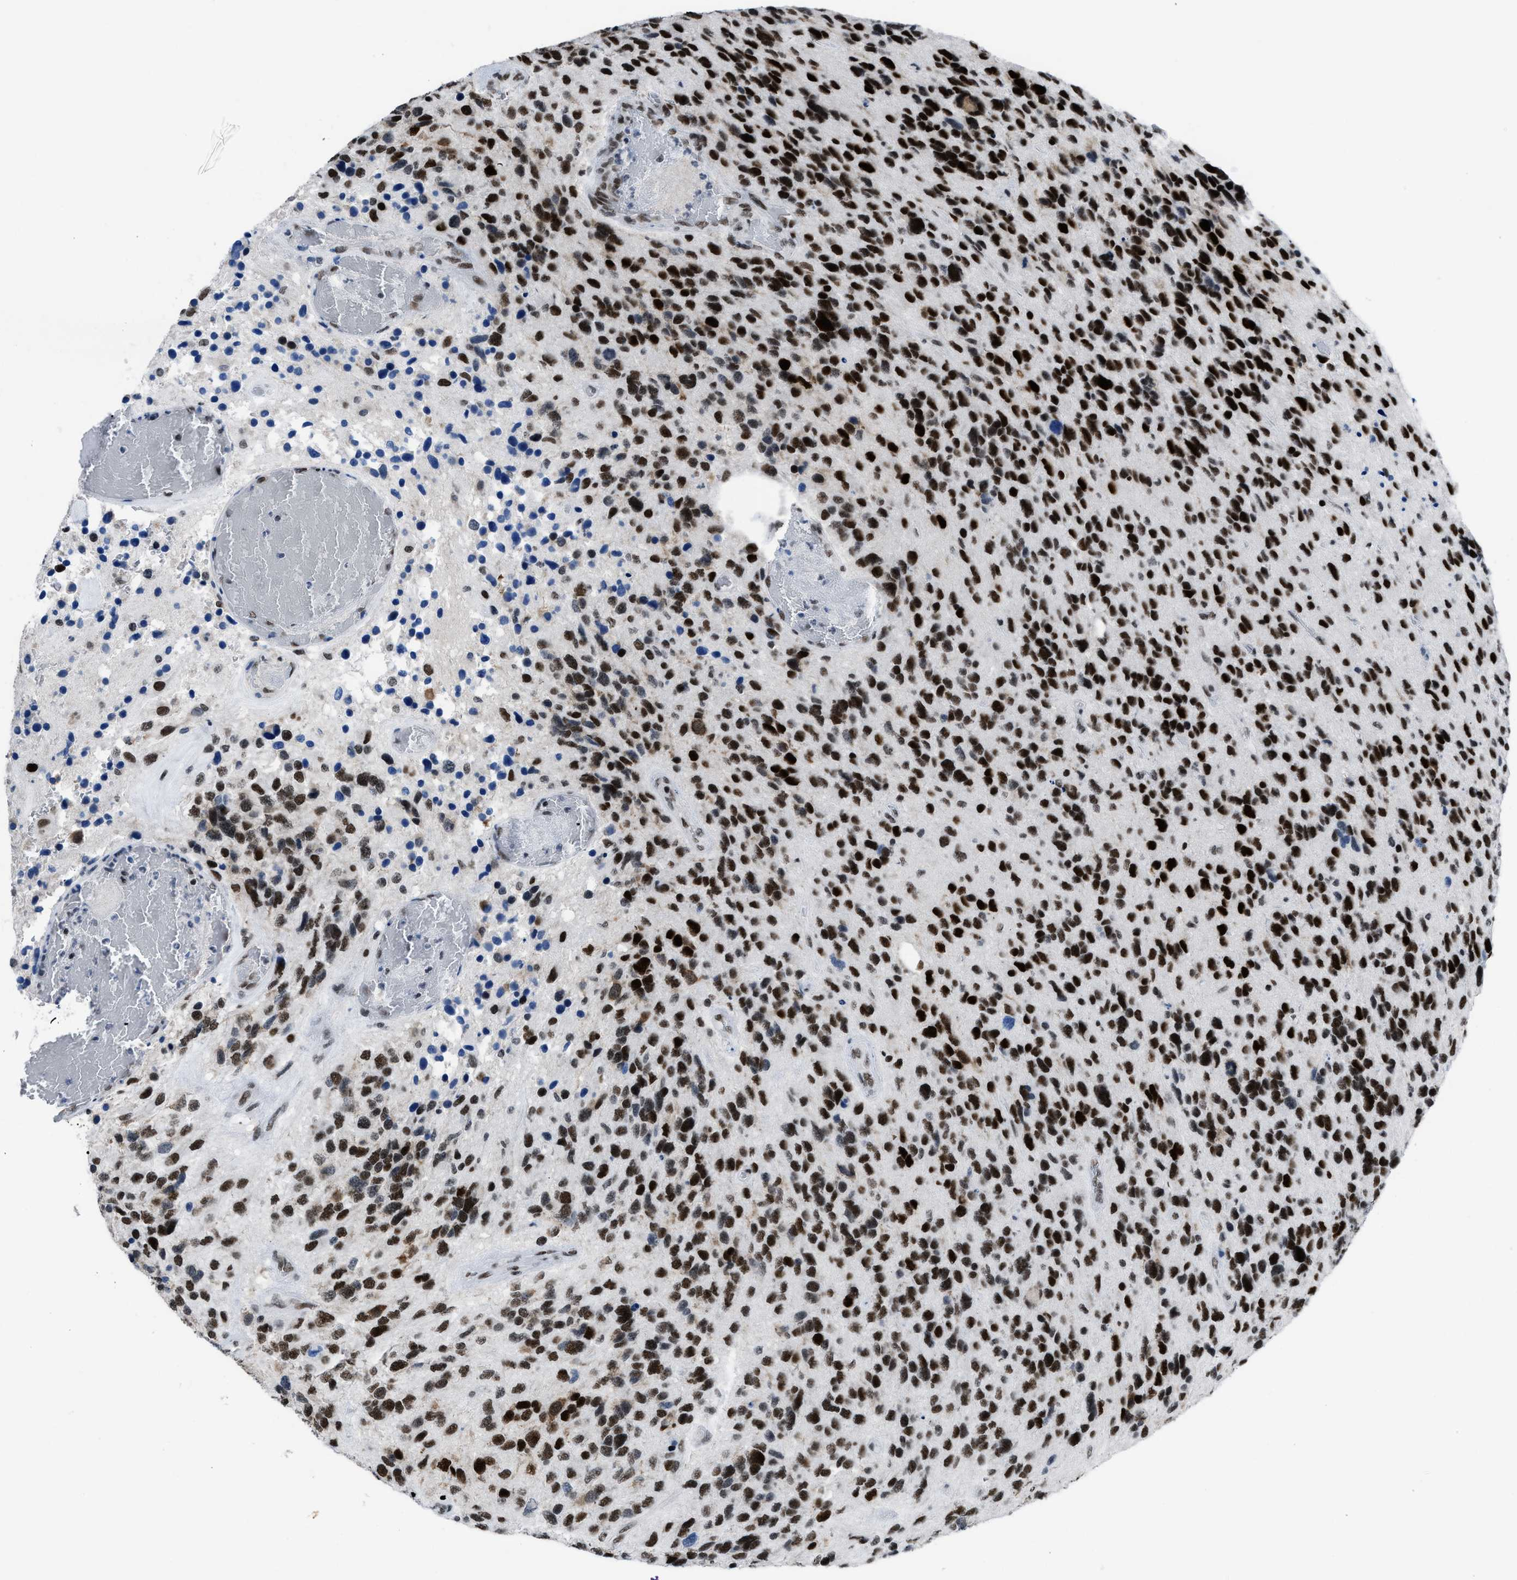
{"staining": {"intensity": "strong", "quantity": ">75%", "location": "nuclear"}, "tissue": "glioma", "cell_type": "Tumor cells", "image_type": "cancer", "snomed": [{"axis": "morphology", "description": "Glioma, malignant, High grade"}, {"axis": "topography", "description": "Brain"}], "caption": "Immunohistochemical staining of glioma demonstrates strong nuclear protein positivity in approximately >75% of tumor cells.", "gene": "TERF2IP", "patient": {"sex": "female", "age": 58}}